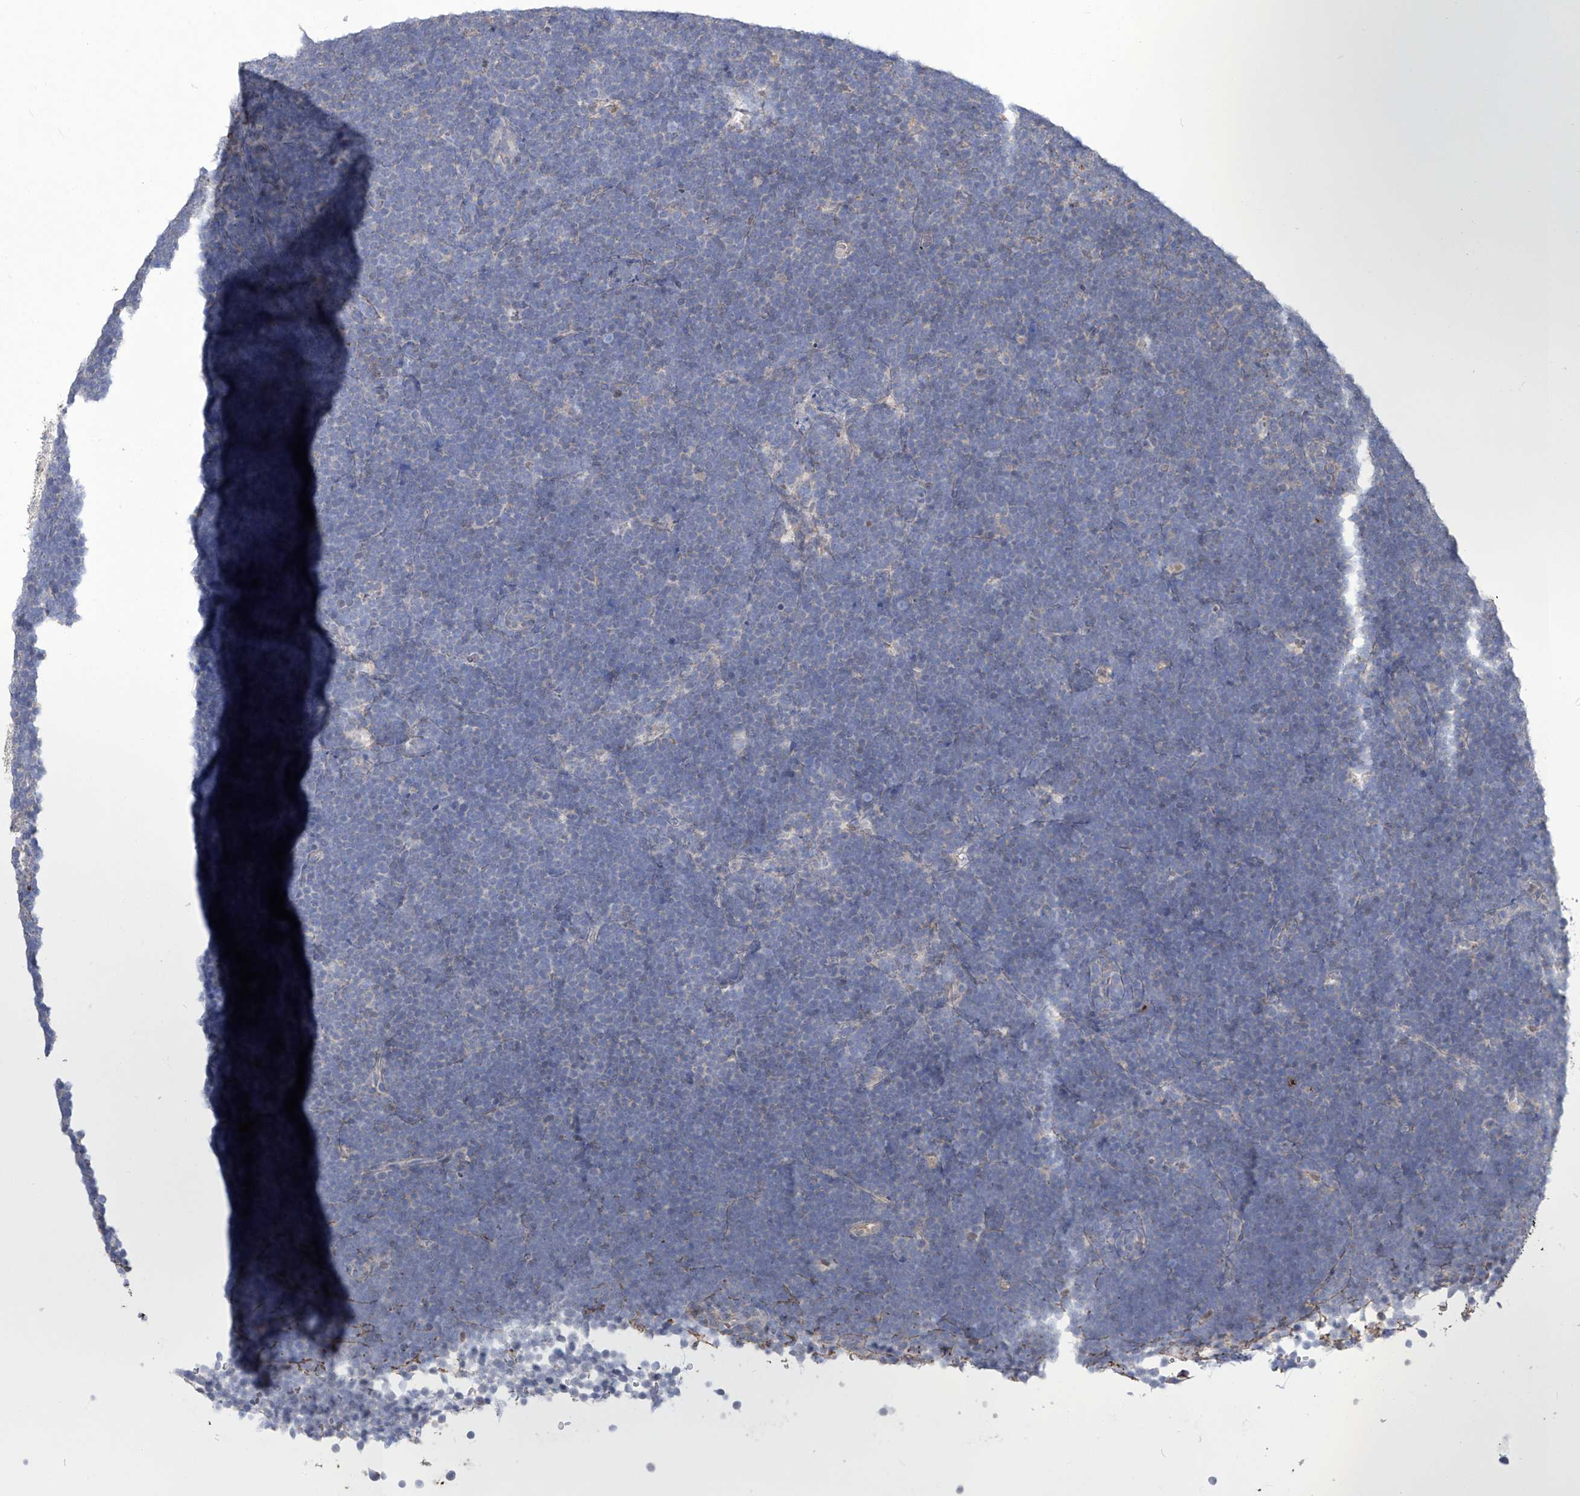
{"staining": {"intensity": "negative", "quantity": "none", "location": "none"}, "tissue": "lymphoma", "cell_type": "Tumor cells", "image_type": "cancer", "snomed": [{"axis": "morphology", "description": "Malignant lymphoma, non-Hodgkin's type, High grade"}, {"axis": "topography", "description": "Lymph node"}], "caption": "IHC histopathology image of neoplastic tissue: lymphoma stained with DAB (3,3'-diaminobenzidine) reveals no significant protein positivity in tumor cells. The staining is performed using DAB brown chromogen with nuclei counter-stained in using hematoxylin.", "gene": "TXNIP", "patient": {"sex": "male", "age": 13}}